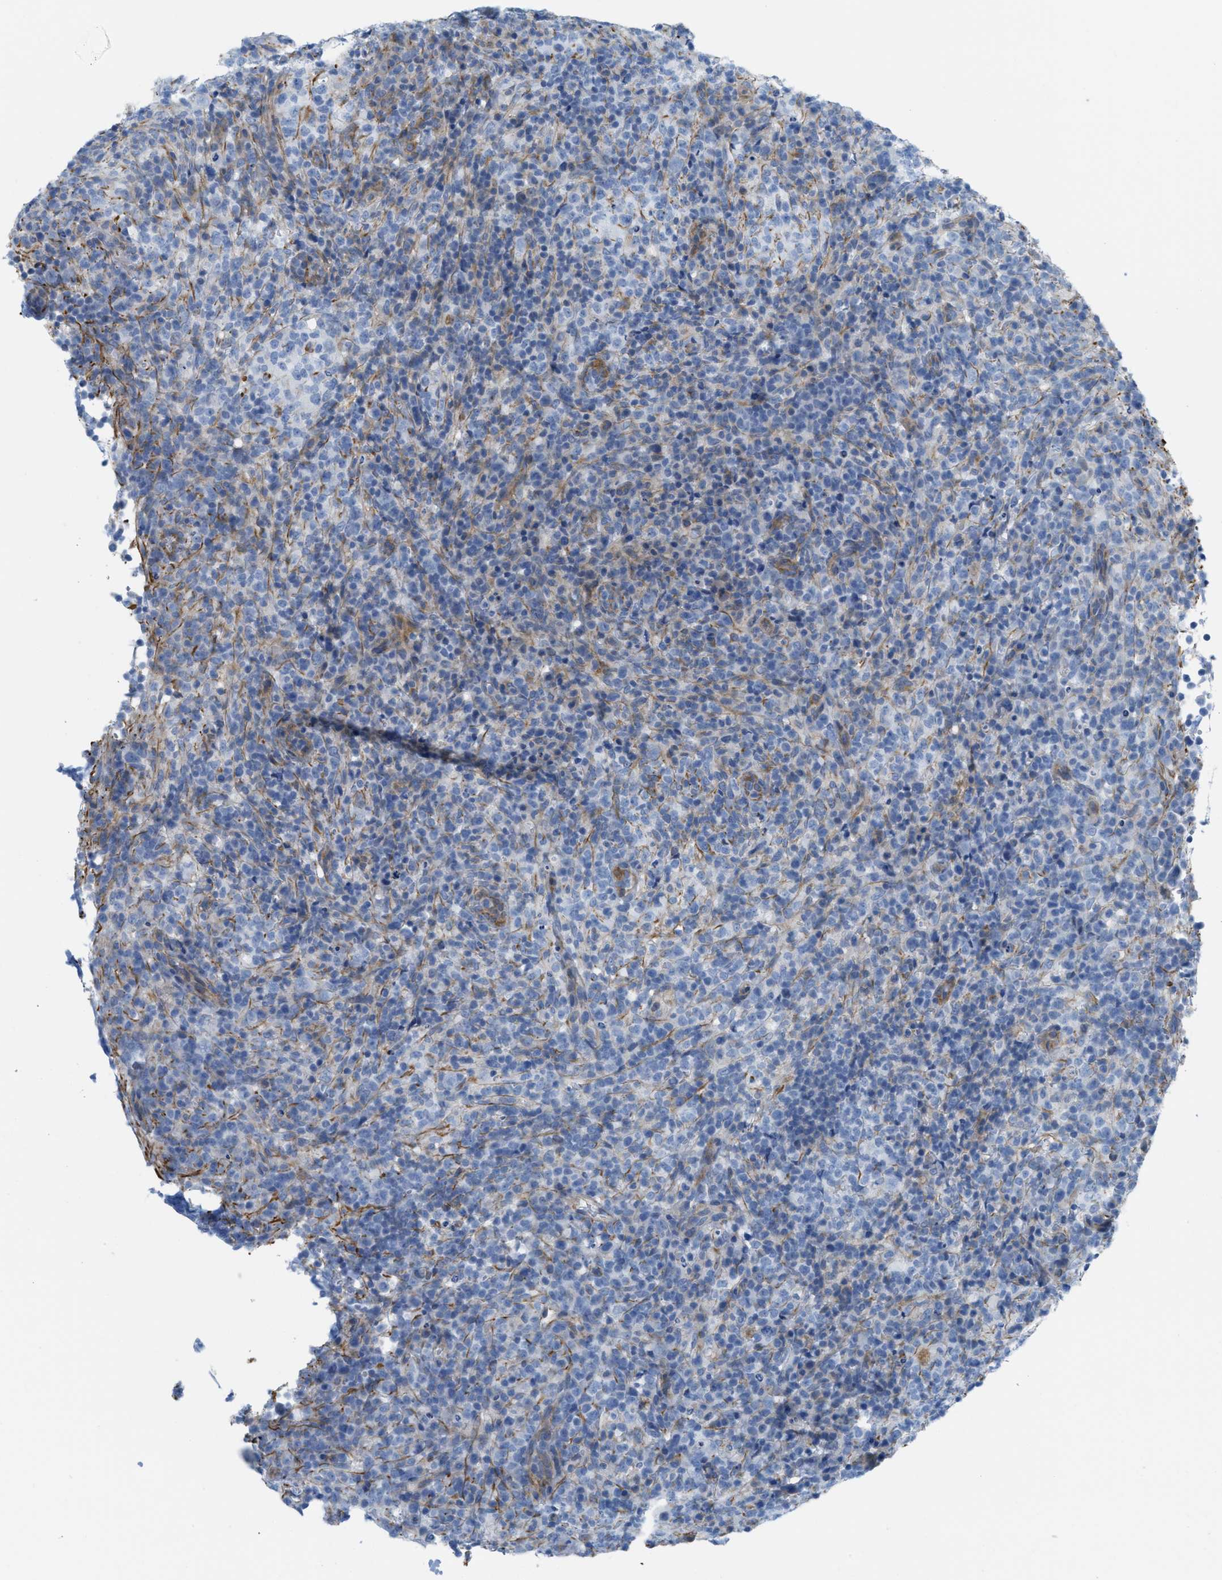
{"staining": {"intensity": "negative", "quantity": "none", "location": "none"}, "tissue": "lymphoma", "cell_type": "Tumor cells", "image_type": "cancer", "snomed": [{"axis": "morphology", "description": "Malignant lymphoma, non-Hodgkin's type, High grade"}, {"axis": "topography", "description": "Lymph node"}], "caption": "The photomicrograph displays no significant expression in tumor cells of lymphoma. (Stains: DAB (3,3'-diaminobenzidine) immunohistochemistry (IHC) with hematoxylin counter stain, Microscopy: brightfield microscopy at high magnification).", "gene": "SLC12A1", "patient": {"sex": "female", "age": 76}}